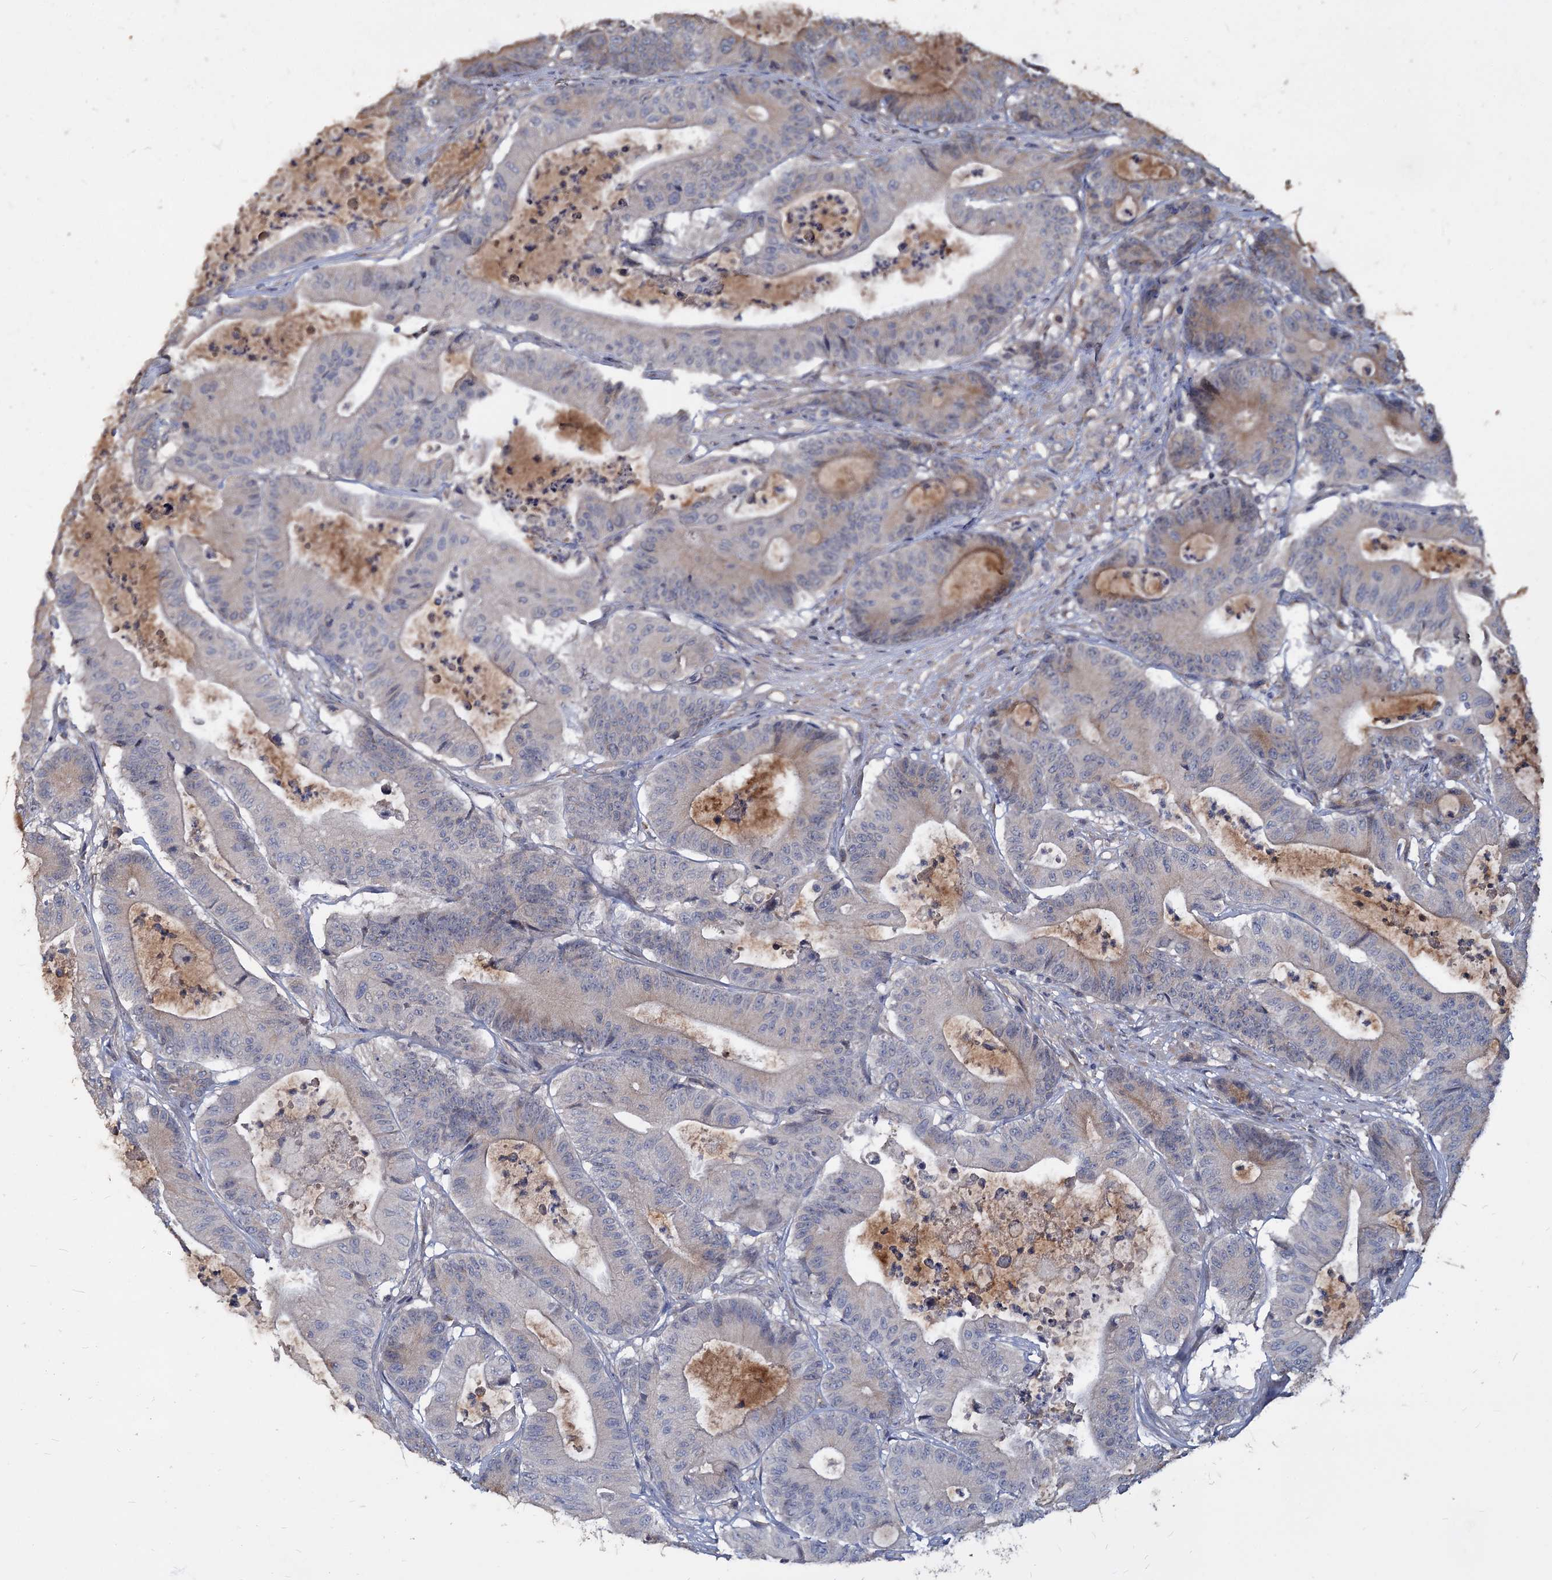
{"staining": {"intensity": "negative", "quantity": "none", "location": "none"}, "tissue": "colorectal cancer", "cell_type": "Tumor cells", "image_type": "cancer", "snomed": [{"axis": "morphology", "description": "Adenocarcinoma, NOS"}, {"axis": "topography", "description": "Colon"}], "caption": "Histopathology image shows no protein staining in tumor cells of colorectal cancer (adenocarcinoma) tissue.", "gene": "DEPDC4", "patient": {"sex": "female", "age": 84}}